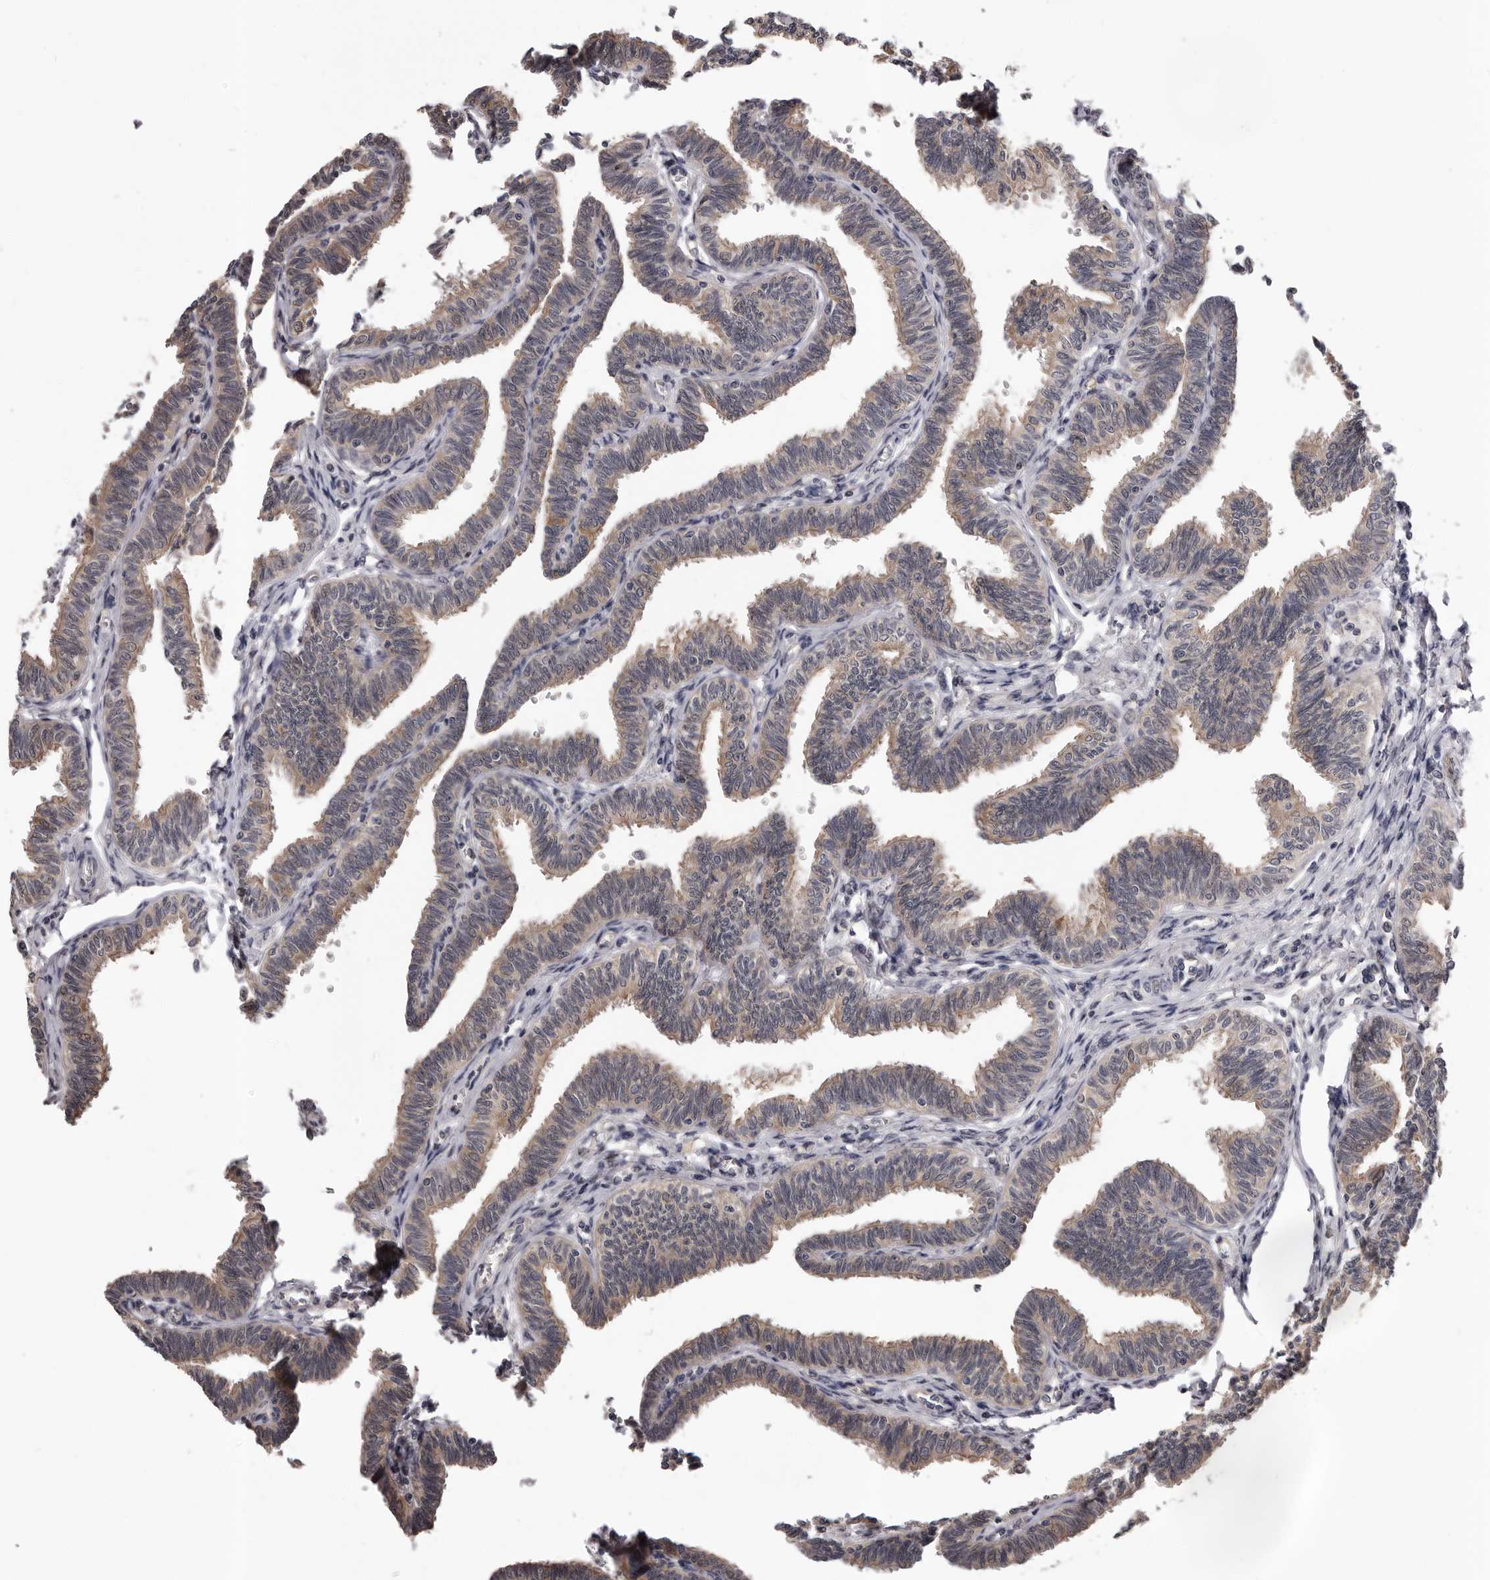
{"staining": {"intensity": "weak", "quantity": "25%-75%", "location": "cytoplasmic/membranous"}, "tissue": "fallopian tube", "cell_type": "Glandular cells", "image_type": "normal", "snomed": [{"axis": "morphology", "description": "Normal tissue, NOS"}, {"axis": "topography", "description": "Fallopian tube"}, {"axis": "topography", "description": "Ovary"}], "caption": "Immunohistochemistry (IHC) staining of unremarkable fallopian tube, which exhibits low levels of weak cytoplasmic/membranous staining in about 25%-75% of glandular cells indicating weak cytoplasmic/membranous protein expression. The staining was performed using DAB (3,3'-diaminobenzidine) (brown) for protein detection and nuclei were counterstained in hematoxylin (blue).", "gene": "MED8", "patient": {"sex": "female", "age": 23}}